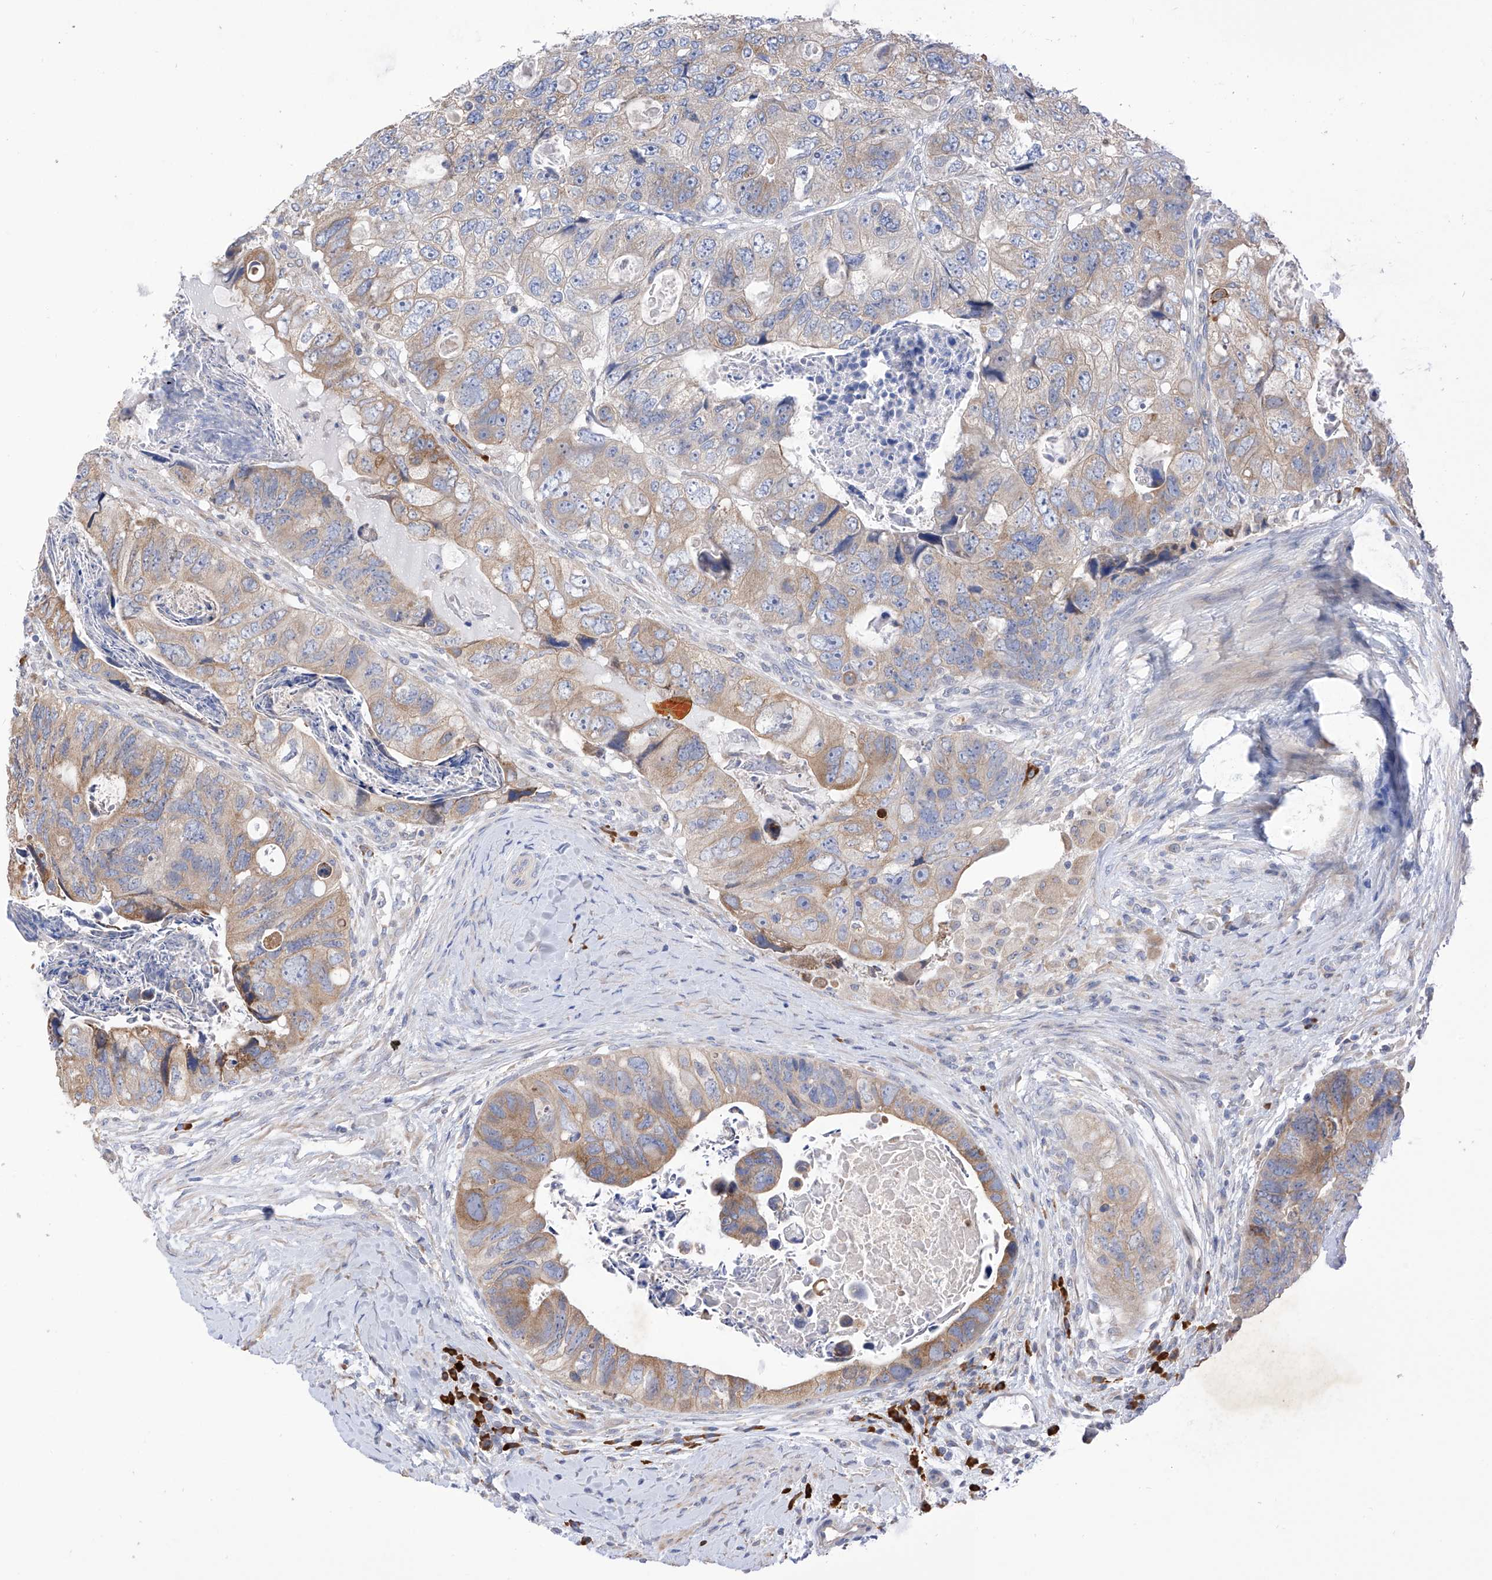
{"staining": {"intensity": "moderate", "quantity": "25%-75%", "location": "cytoplasmic/membranous"}, "tissue": "colorectal cancer", "cell_type": "Tumor cells", "image_type": "cancer", "snomed": [{"axis": "morphology", "description": "Adenocarcinoma, NOS"}, {"axis": "topography", "description": "Rectum"}], "caption": "A brown stain labels moderate cytoplasmic/membranous staining of a protein in adenocarcinoma (colorectal) tumor cells. The staining is performed using DAB (3,3'-diaminobenzidine) brown chromogen to label protein expression. The nuclei are counter-stained blue using hematoxylin.", "gene": "REC8", "patient": {"sex": "male", "age": 59}}